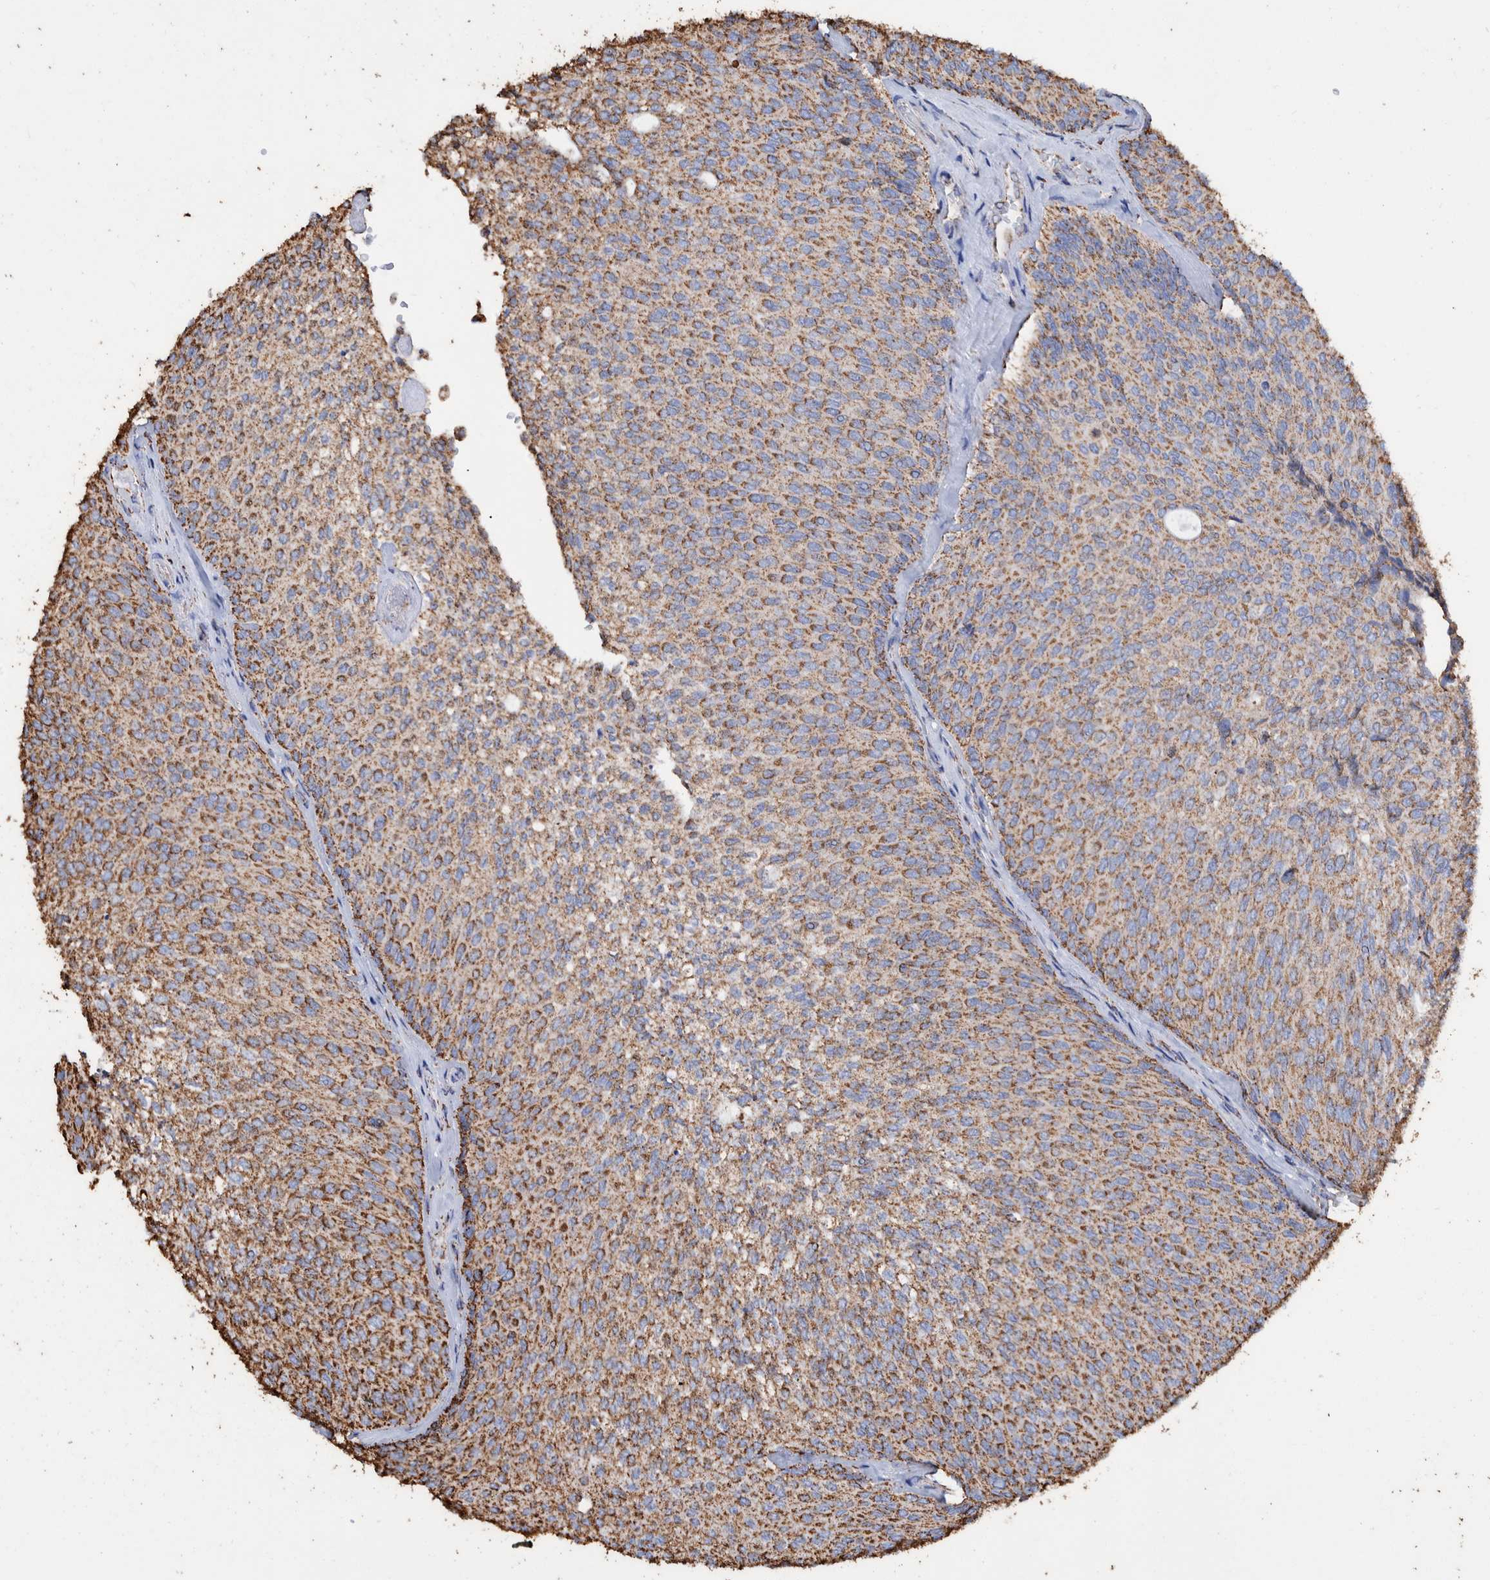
{"staining": {"intensity": "strong", "quantity": ">75%", "location": "cytoplasmic/membranous"}, "tissue": "urothelial cancer", "cell_type": "Tumor cells", "image_type": "cancer", "snomed": [{"axis": "morphology", "description": "Urothelial carcinoma, Low grade"}, {"axis": "topography", "description": "Urinary bladder"}], "caption": "This is a micrograph of IHC staining of urothelial cancer, which shows strong staining in the cytoplasmic/membranous of tumor cells.", "gene": "VPS26C", "patient": {"sex": "female", "age": 79}}